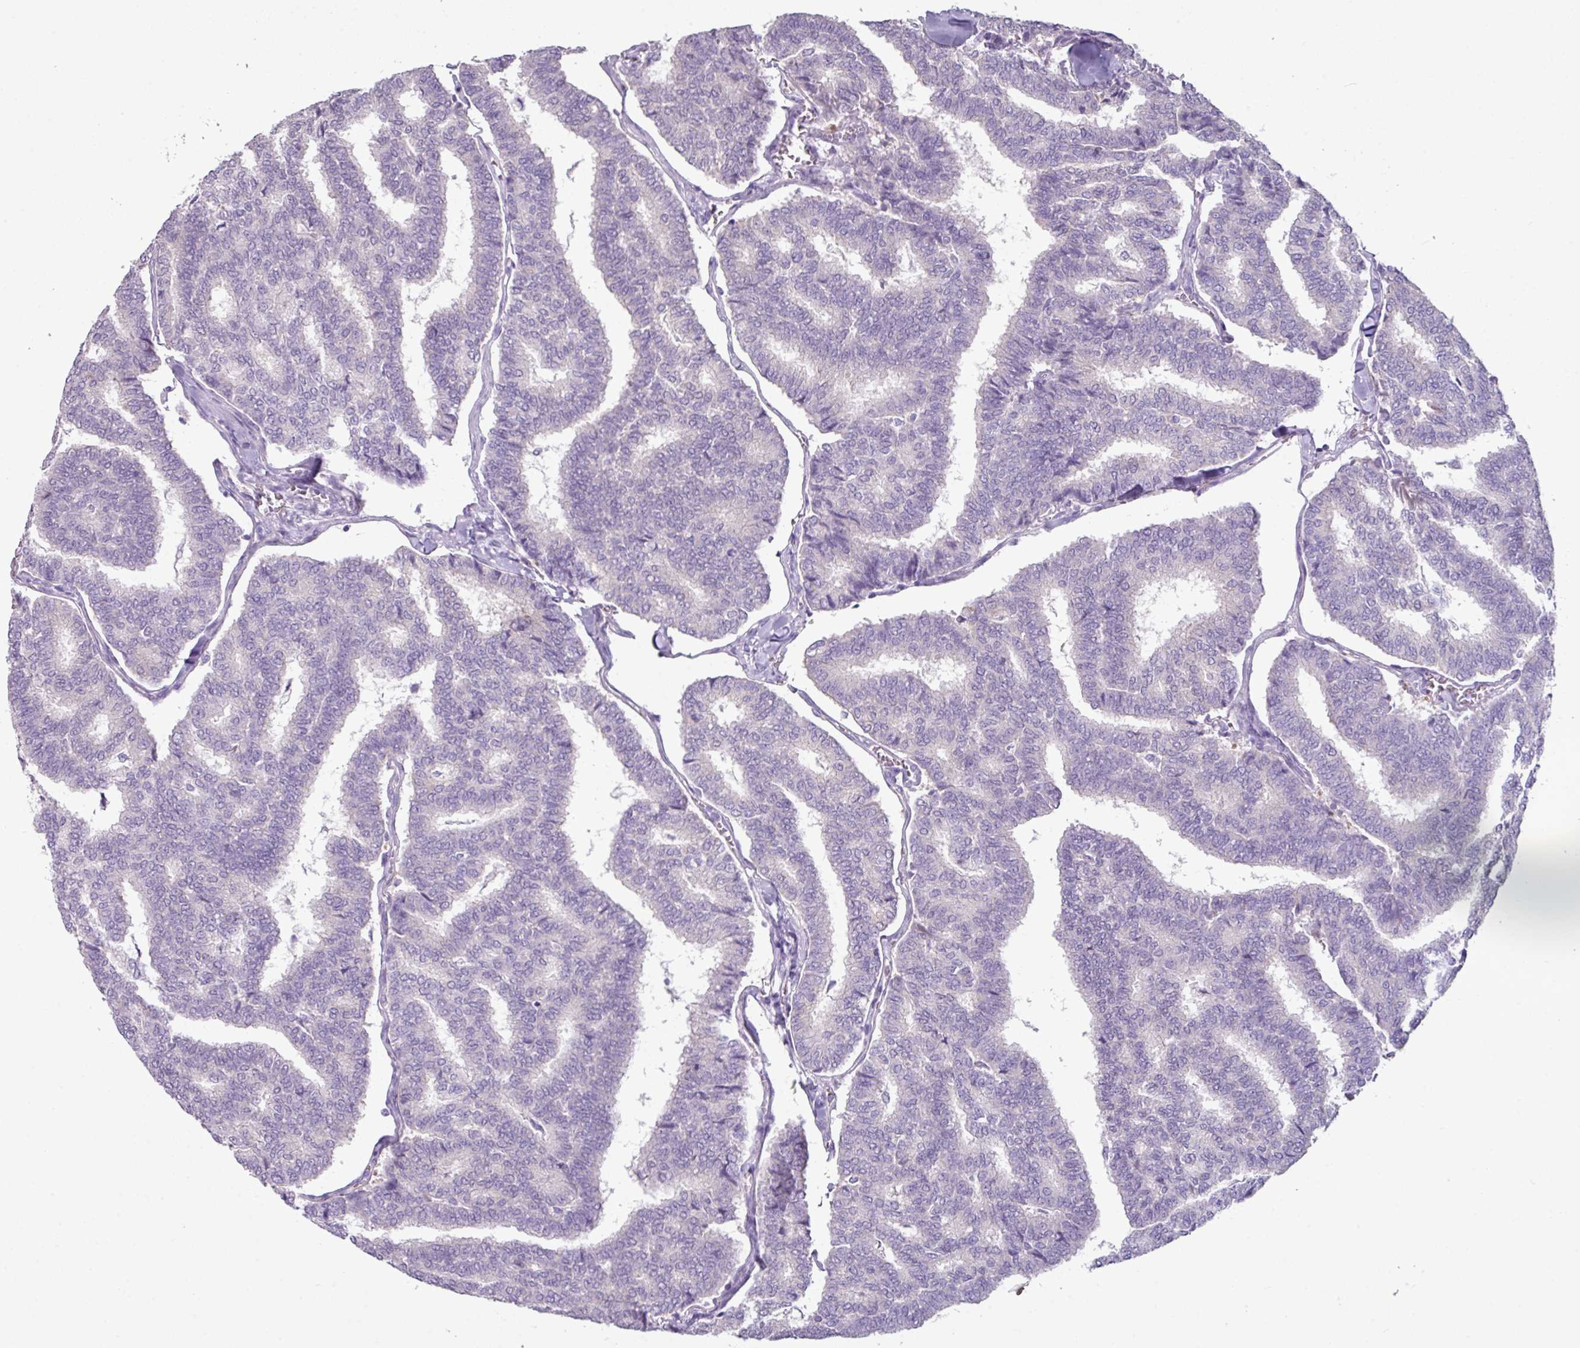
{"staining": {"intensity": "negative", "quantity": "none", "location": "none"}, "tissue": "thyroid cancer", "cell_type": "Tumor cells", "image_type": "cancer", "snomed": [{"axis": "morphology", "description": "Papillary adenocarcinoma, NOS"}, {"axis": "topography", "description": "Thyroid gland"}], "caption": "A high-resolution histopathology image shows IHC staining of papillary adenocarcinoma (thyroid), which shows no significant positivity in tumor cells. (DAB (3,3'-diaminobenzidine) immunohistochemistry (IHC), high magnification).", "gene": "TTLL12", "patient": {"sex": "female", "age": 35}}